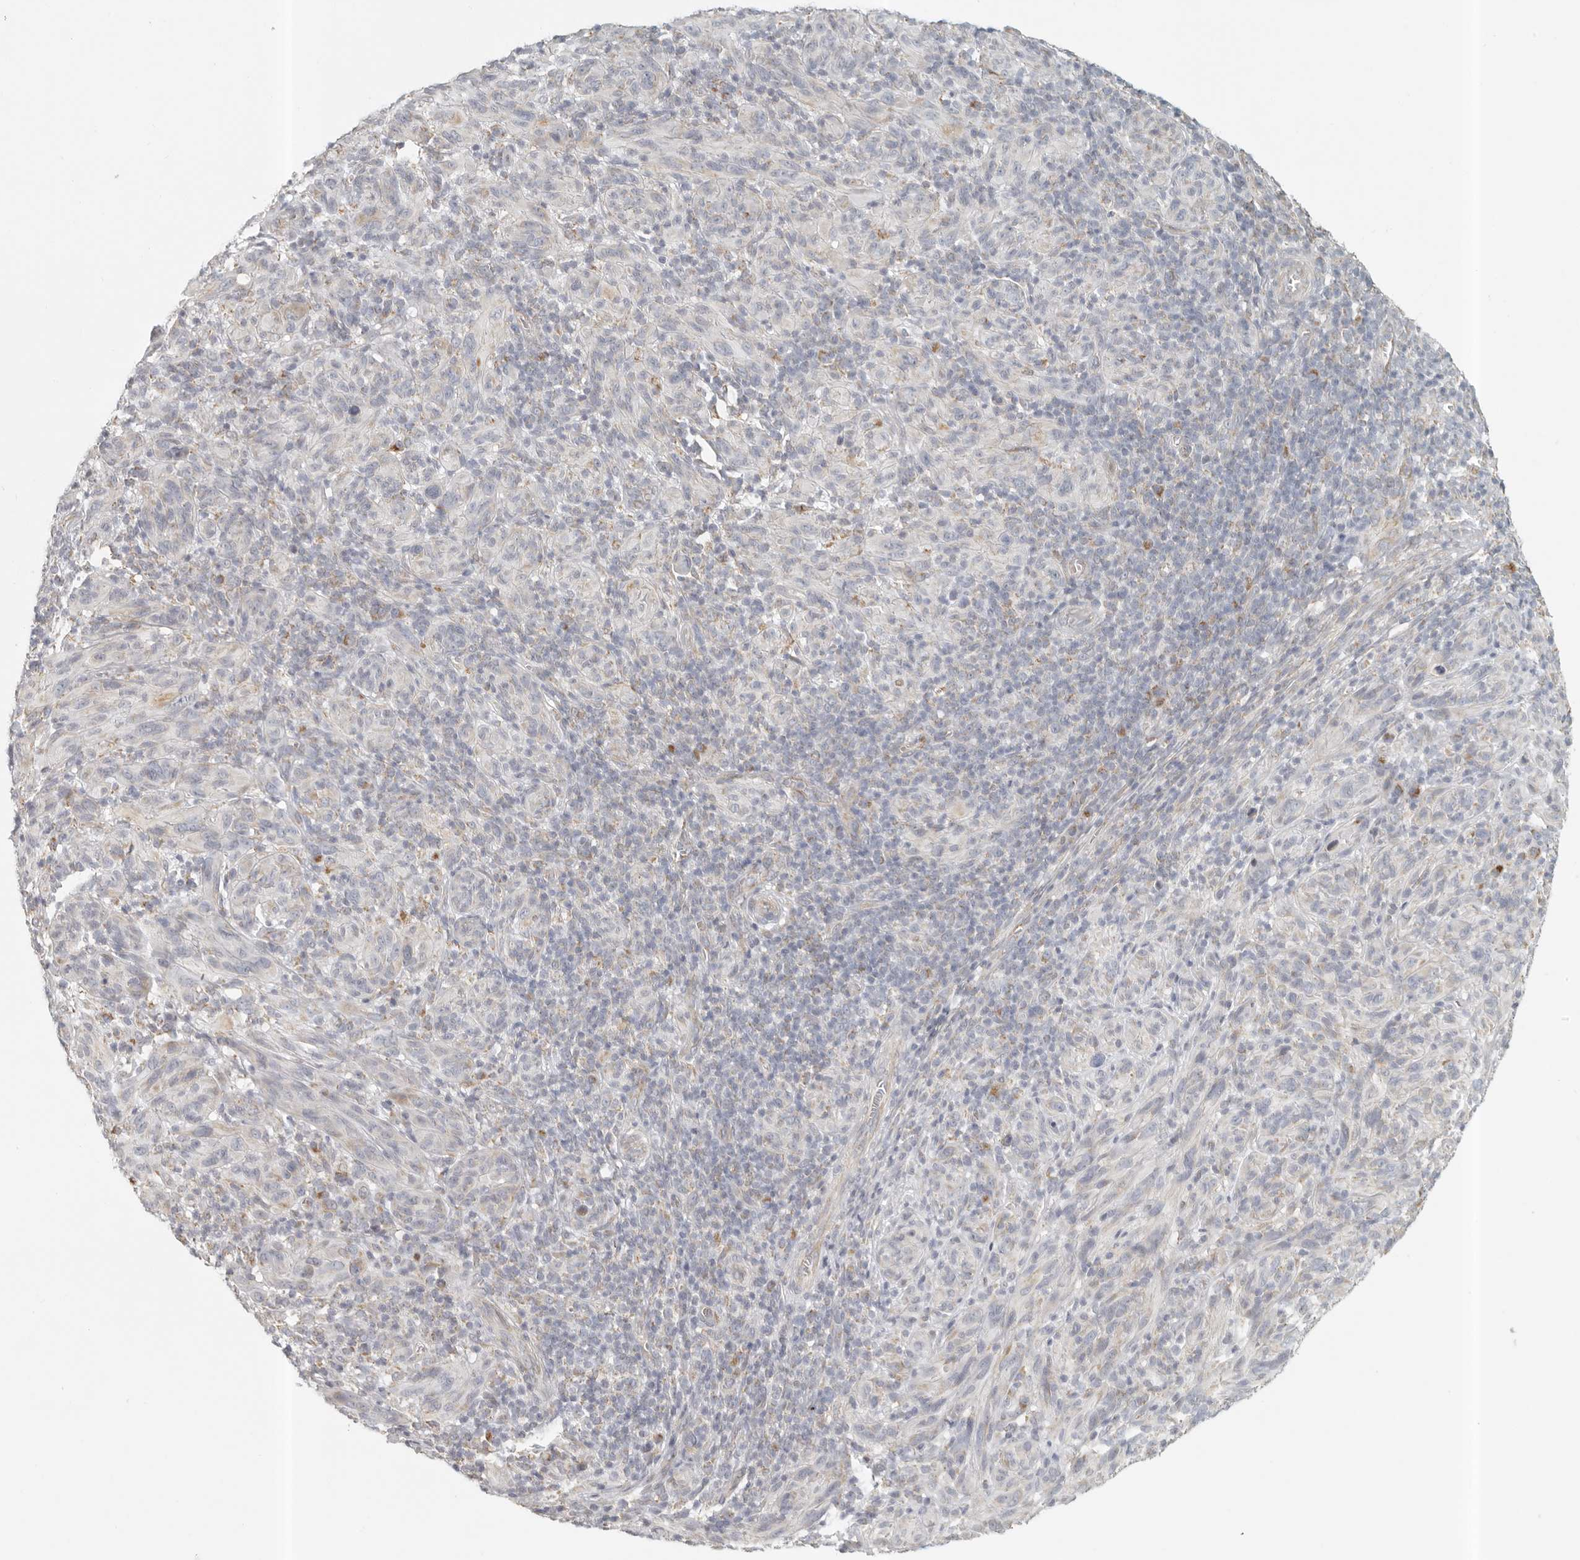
{"staining": {"intensity": "negative", "quantity": "none", "location": "none"}, "tissue": "melanoma", "cell_type": "Tumor cells", "image_type": "cancer", "snomed": [{"axis": "morphology", "description": "Malignant melanoma, NOS"}, {"axis": "topography", "description": "Skin of head"}], "caption": "There is no significant staining in tumor cells of malignant melanoma. Nuclei are stained in blue.", "gene": "KDF1", "patient": {"sex": "male", "age": 96}}